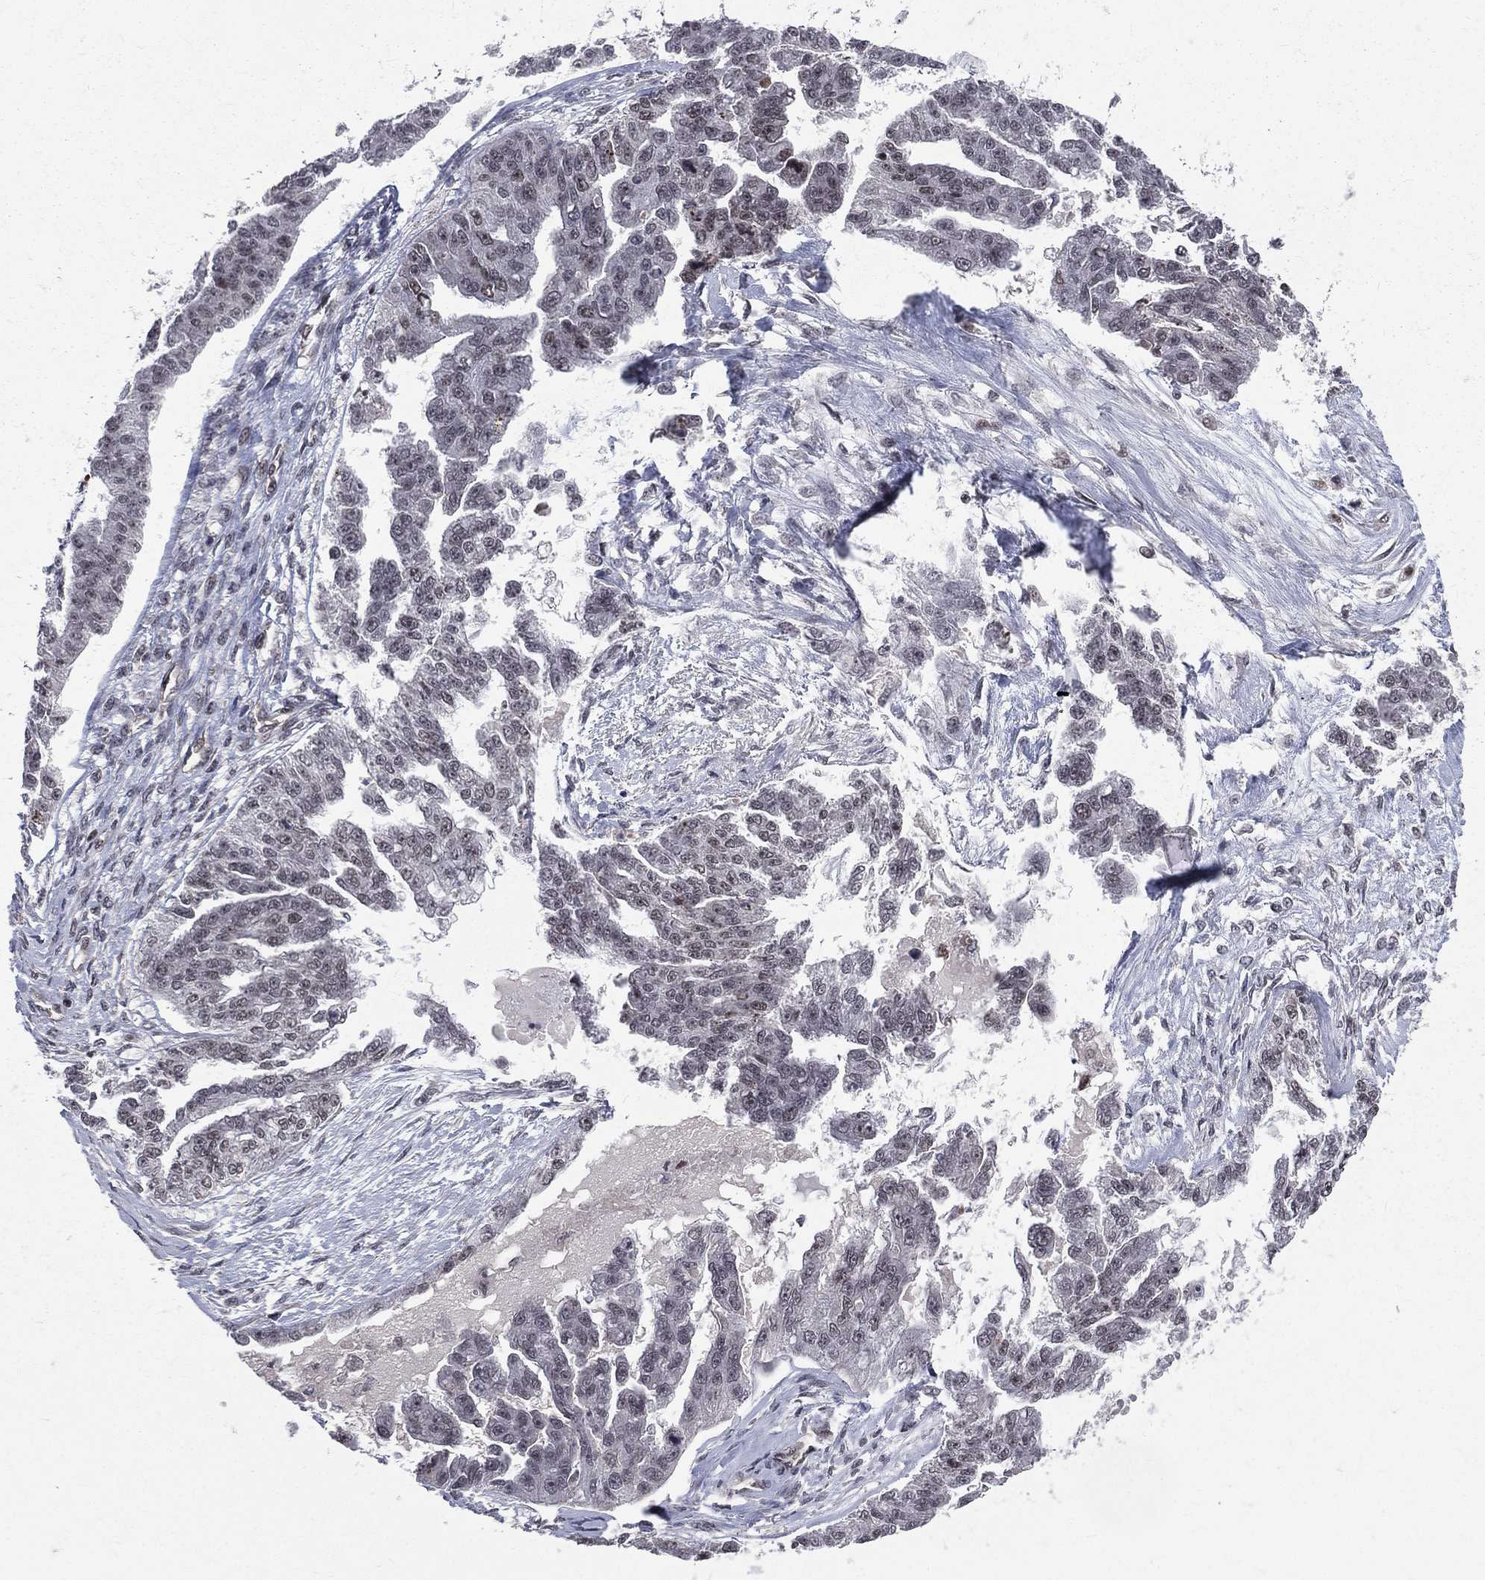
{"staining": {"intensity": "moderate", "quantity": "<25%", "location": "nuclear"}, "tissue": "ovarian cancer", "cell_type": "Tumor cells", "image_type": "cancer", "snomed": [{"axis": "morphology", "description": "Cystadenocarcinoma, serous, NOS"}, {"axis": "topography", "description": "Ovary"}], "caption": "This histopathology image demonstrates ovarian cancer stained with IHC to label a protein in brown. The nuclear of tumor cells show moderate positivity for the protein. Nuclei are counter-stained blue.", "gene": "SMC3", "patient": {"sex": "female", "age": 58}}